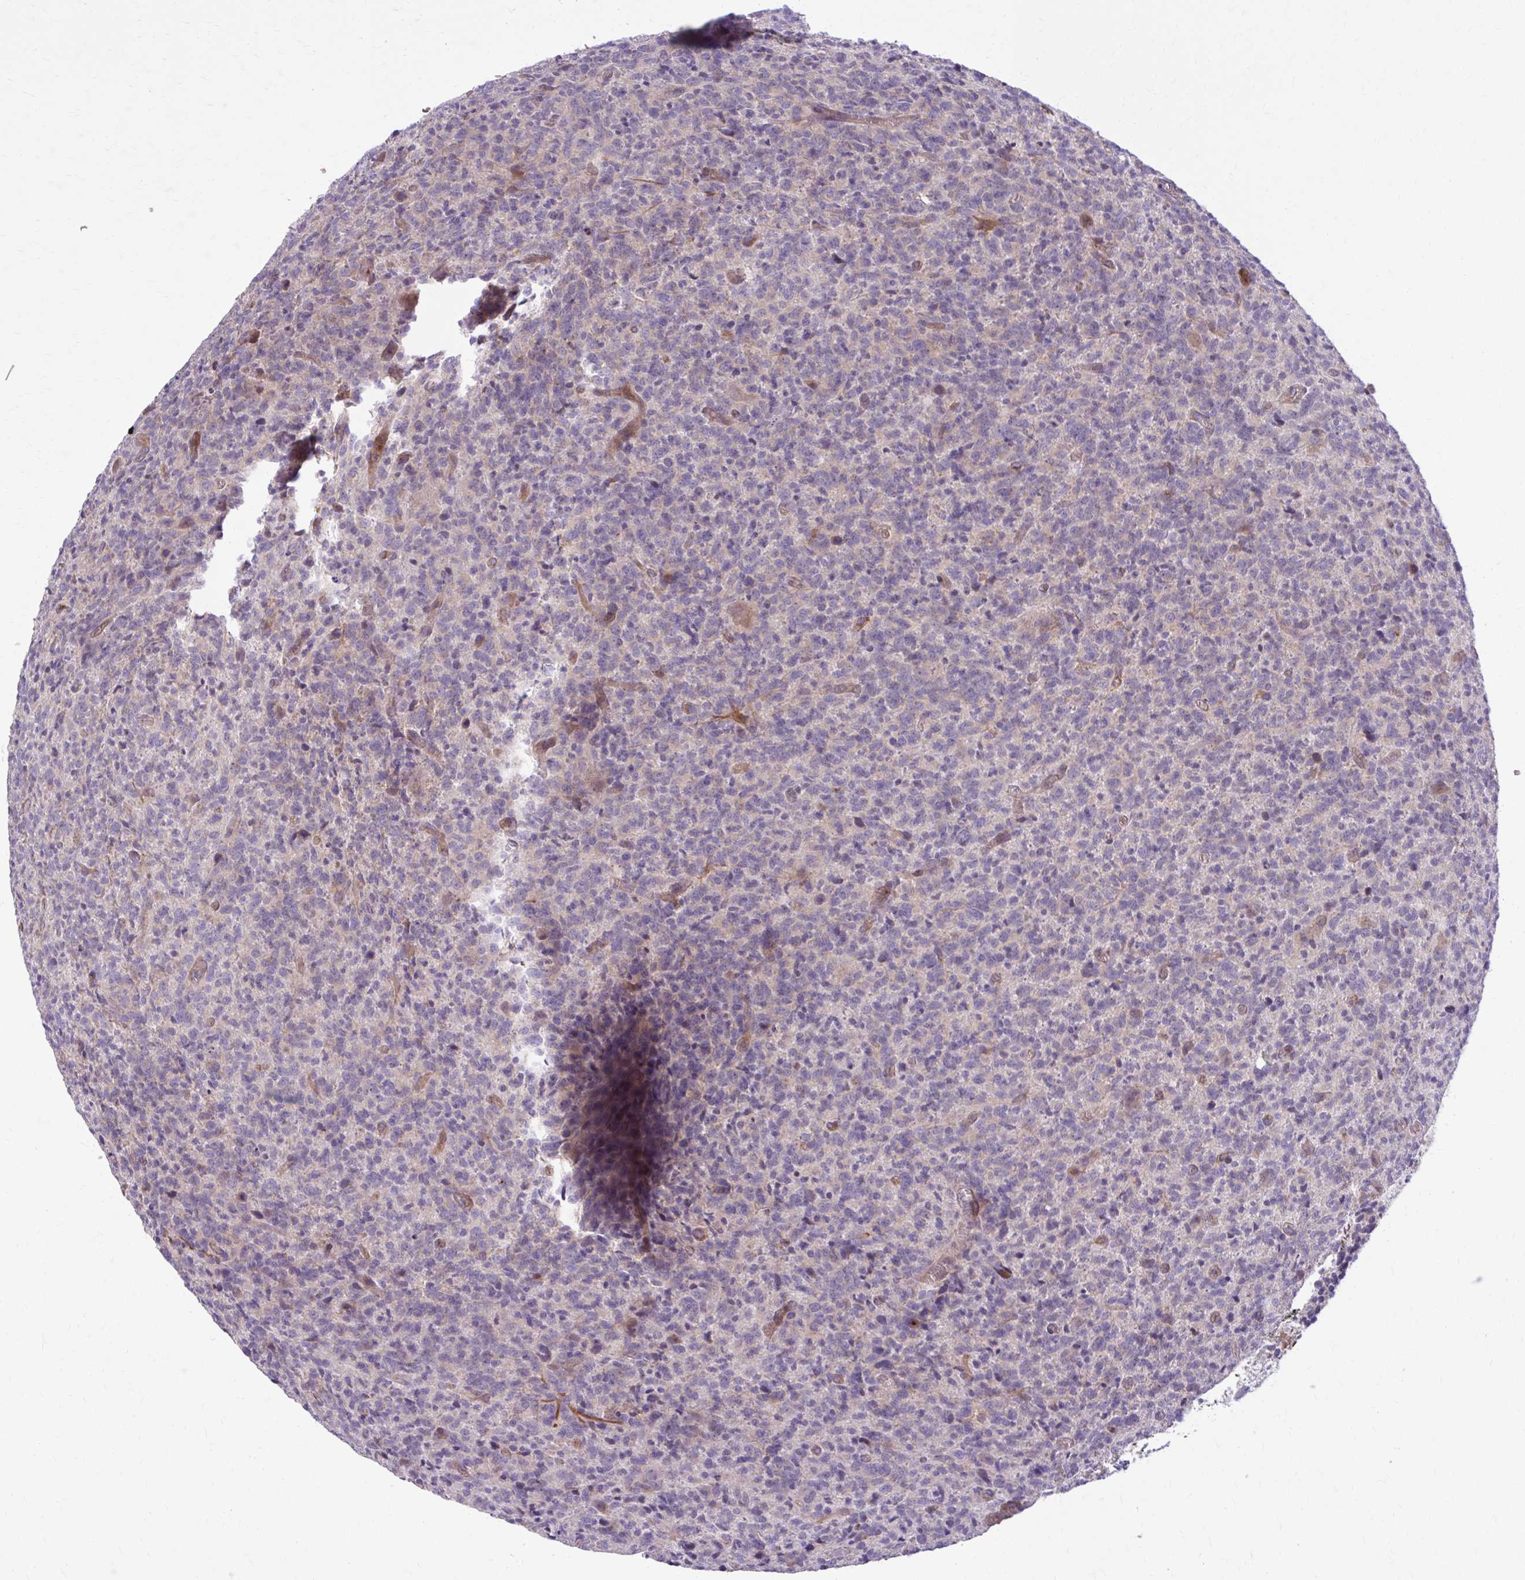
{"staining": {"intensity": "negative", "quantity": "none", "location": "none"}, "tissue": "glioma", "cell_type": "Tumor cells", "image_type": "cancer", "snomed": [{"axis": "morphology", "description": "Glioma, malignant, High grade"}, {"axis": "topography", "description": "Brain"}], "caption": "The immunohistochemistry image has no significant staining in tumor cells of malignant high-grade glioma tissue.", "gene": "SNF8", "patient": {"sex": "male", "age": 76}}